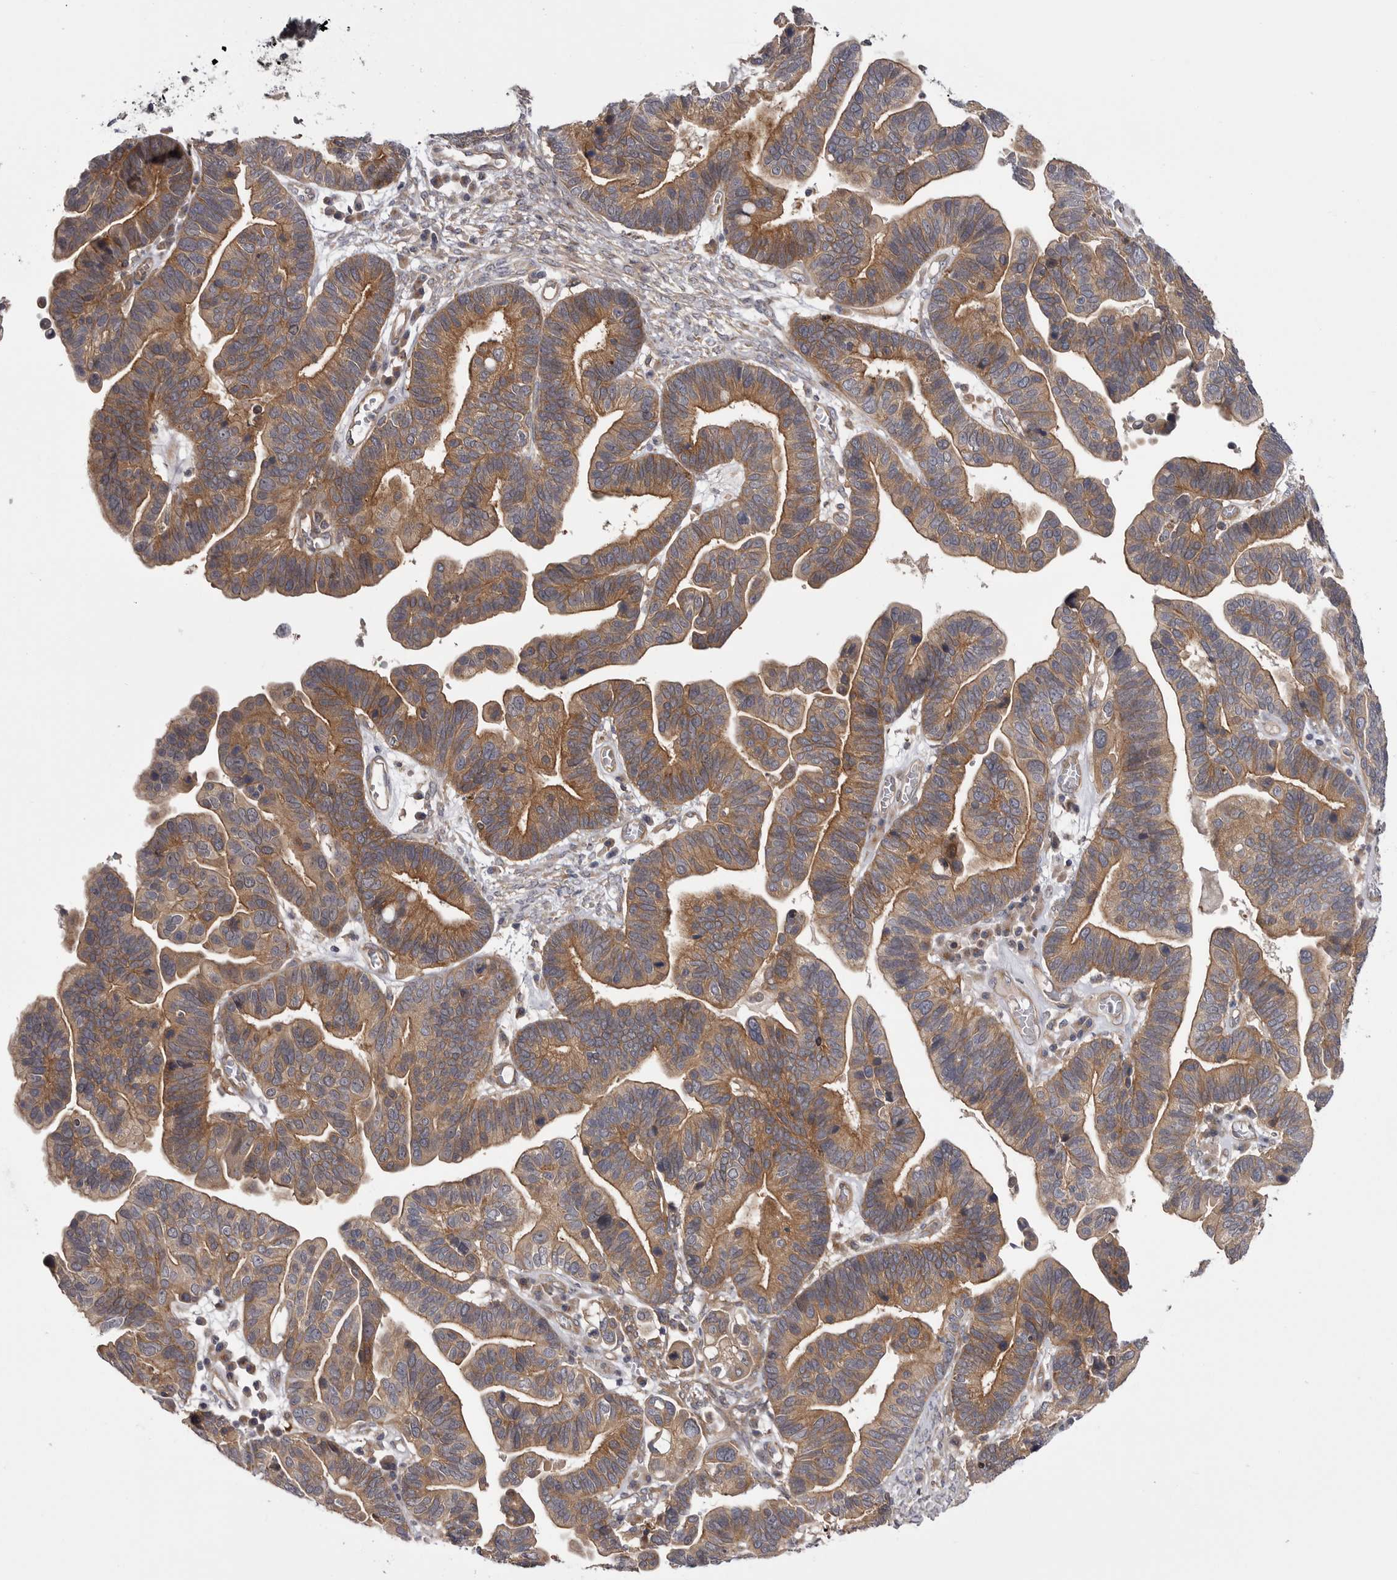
{"staining": {"intensity": "moderate", "quantity": ">75%", "location": "cytoplasmic/membranous"}, "tissue": "ovarian cancer", "cell_type": "Tumor cells", "image_type": "cancer", "snomed": [{"axis": "morphology", "description": "Cystadenocarcinoma, serous, NOS"}, {"axis": "topography", "description": "Ovary"}], "caption": "Immunohistochemistry (IHC) image of neoplastic tissue: ovarian serous cystadenocarcinoma stained using IHC reveals medium levels of moderate protein expression localized specifically in the cytoplasmic/membranous of tumor cells, appearing as a cytoplasmic/membranous brown color.", "gene": "OSBPL9", "patient": {"sex": "female", "age": 56}}